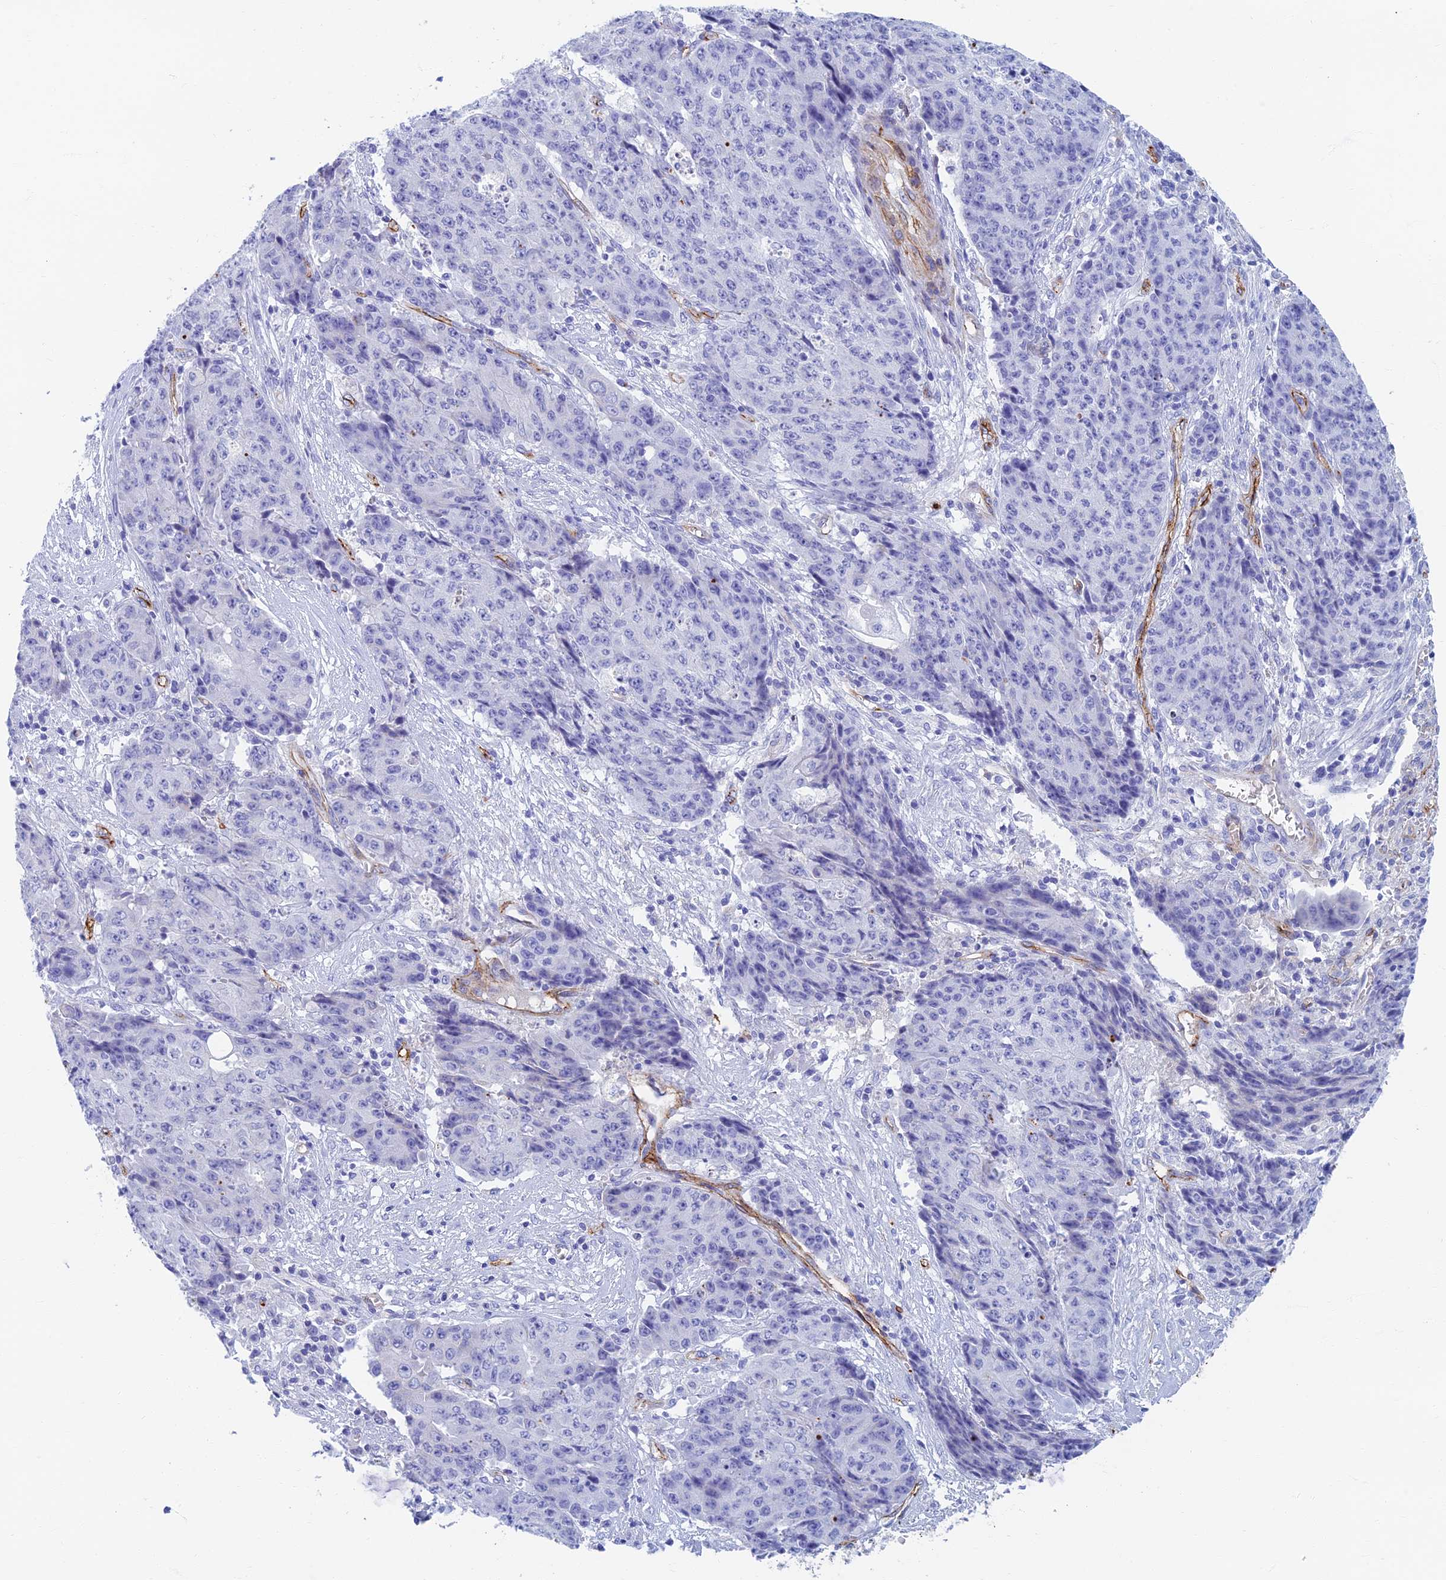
{"staining": {"intensity": "negative", "quantity": "none", "location": "none"}, "tissue": "ovarian cancer", "cell_type": "Tumor cells", "image_type": "cancer", "snomed": [{"axis": "morphology", "description": "Carcinoma, endometroid"}, {"axis": "topography", "description": "Ovary"}], "caption": "Immunohistochemistry micrograph of neoplastic tissue: human ovarian endometroid carcinoma stained with DAB (3,3'-diaminobenzidine) displays no significant protein staining in tumor cells.", "gene": "ETFRF1", "patient": {"sex": "female", "age": 42}}